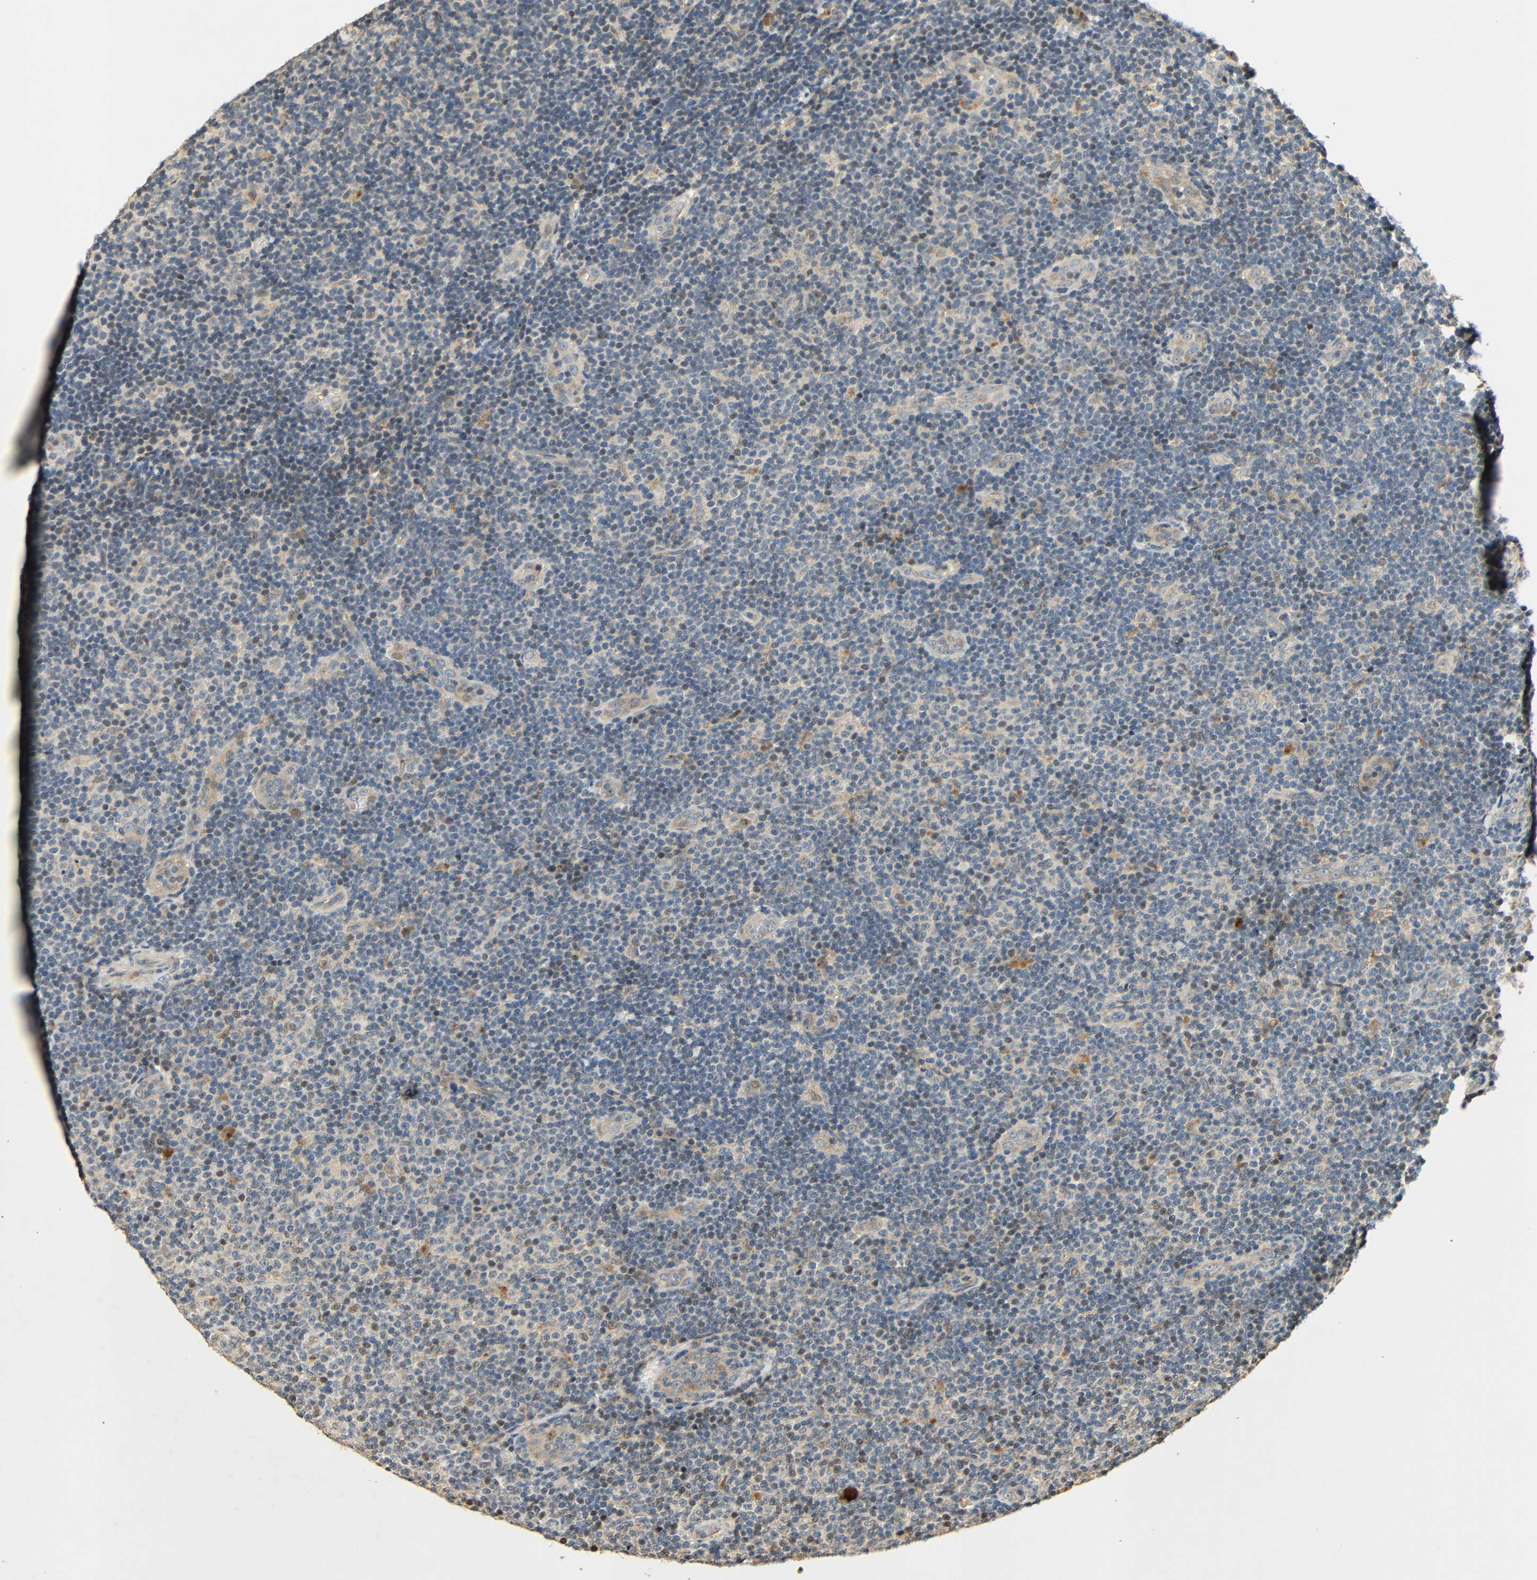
{"staining": {"intensity": "weak", "quantity": "25%-75%", "location": "cytoplasmic/membranous,nuclear"}, "tissue": "lymphoma", "cell_type": "Tumor cells", "image_type": "cancer", "snomed": [{"axis": "morphology", "description": "Malignant lymphoma, non-Hodgkin's type, Low grade"}, {"axis": "topography", "description": "Lymph node"}], "caption": "This is a photomicrograph of IHC staining of lymphoma, which shows weak positivity in the cytoplasmic/membranous and nuclear of tumor cells.", "gene": "KAZALD1", "patient": {"sex": "male", "age": 83}}